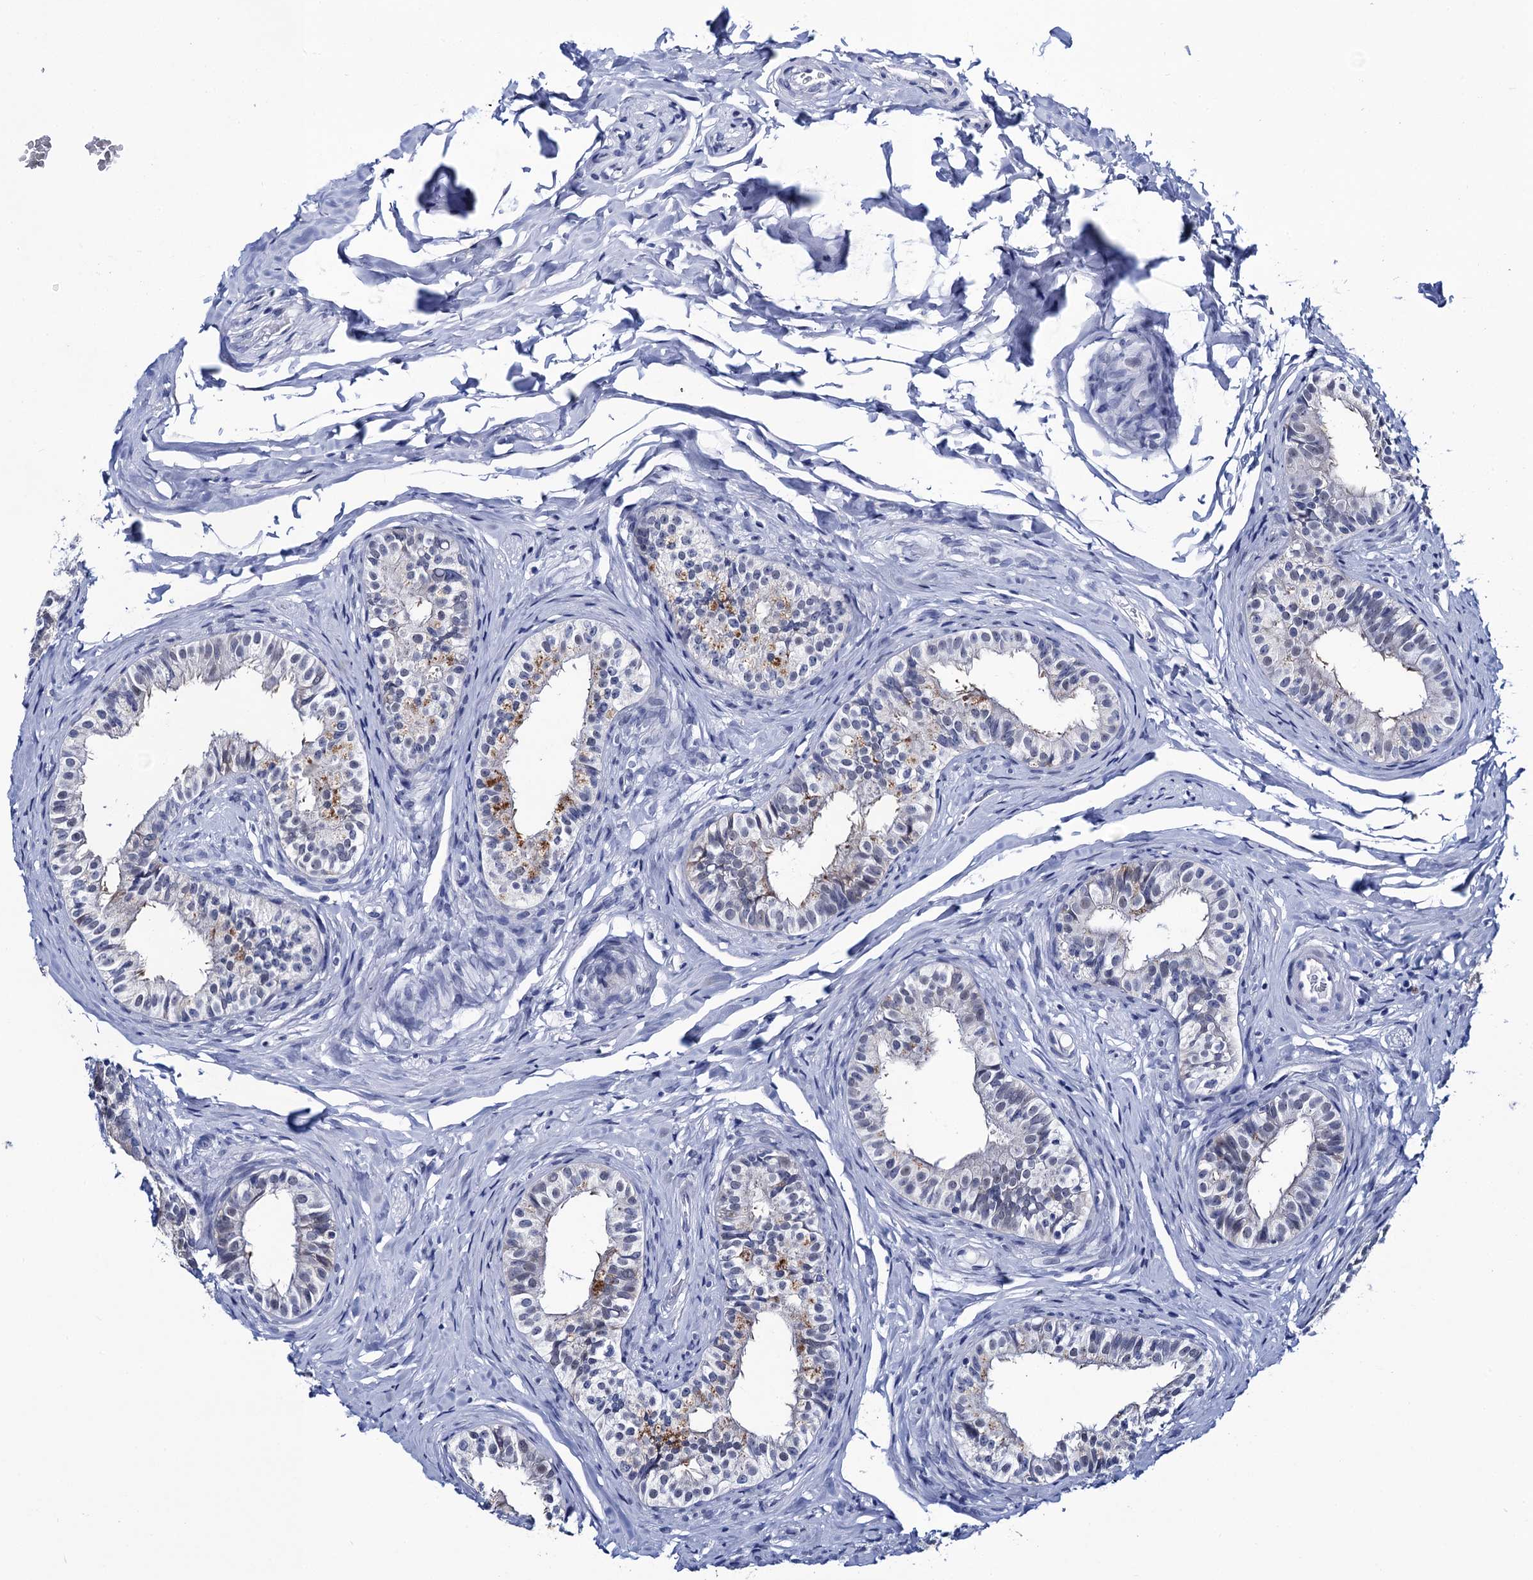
{"staining": {"intensity": "moderate", "quantity": "<25%", "location": "cytoplasmic/membranous"}, "tissue": "epididymis", "cell_type": "Glandular cells", "image_type": "normal", "snomed": [{"axis": "morphology", "description": "Normal tissue, NOS"}, {"axis": "topography", "description": "Epididymis"}], "caption": "Approximately <25% of glandular cells in normal human epididymis show moderate cytoplasmic/membranous protein positivity as visualized by brown immunohistochemical staining.", "gene": "SLC7A10", "patient": {"sex": "male", "age": 49}}